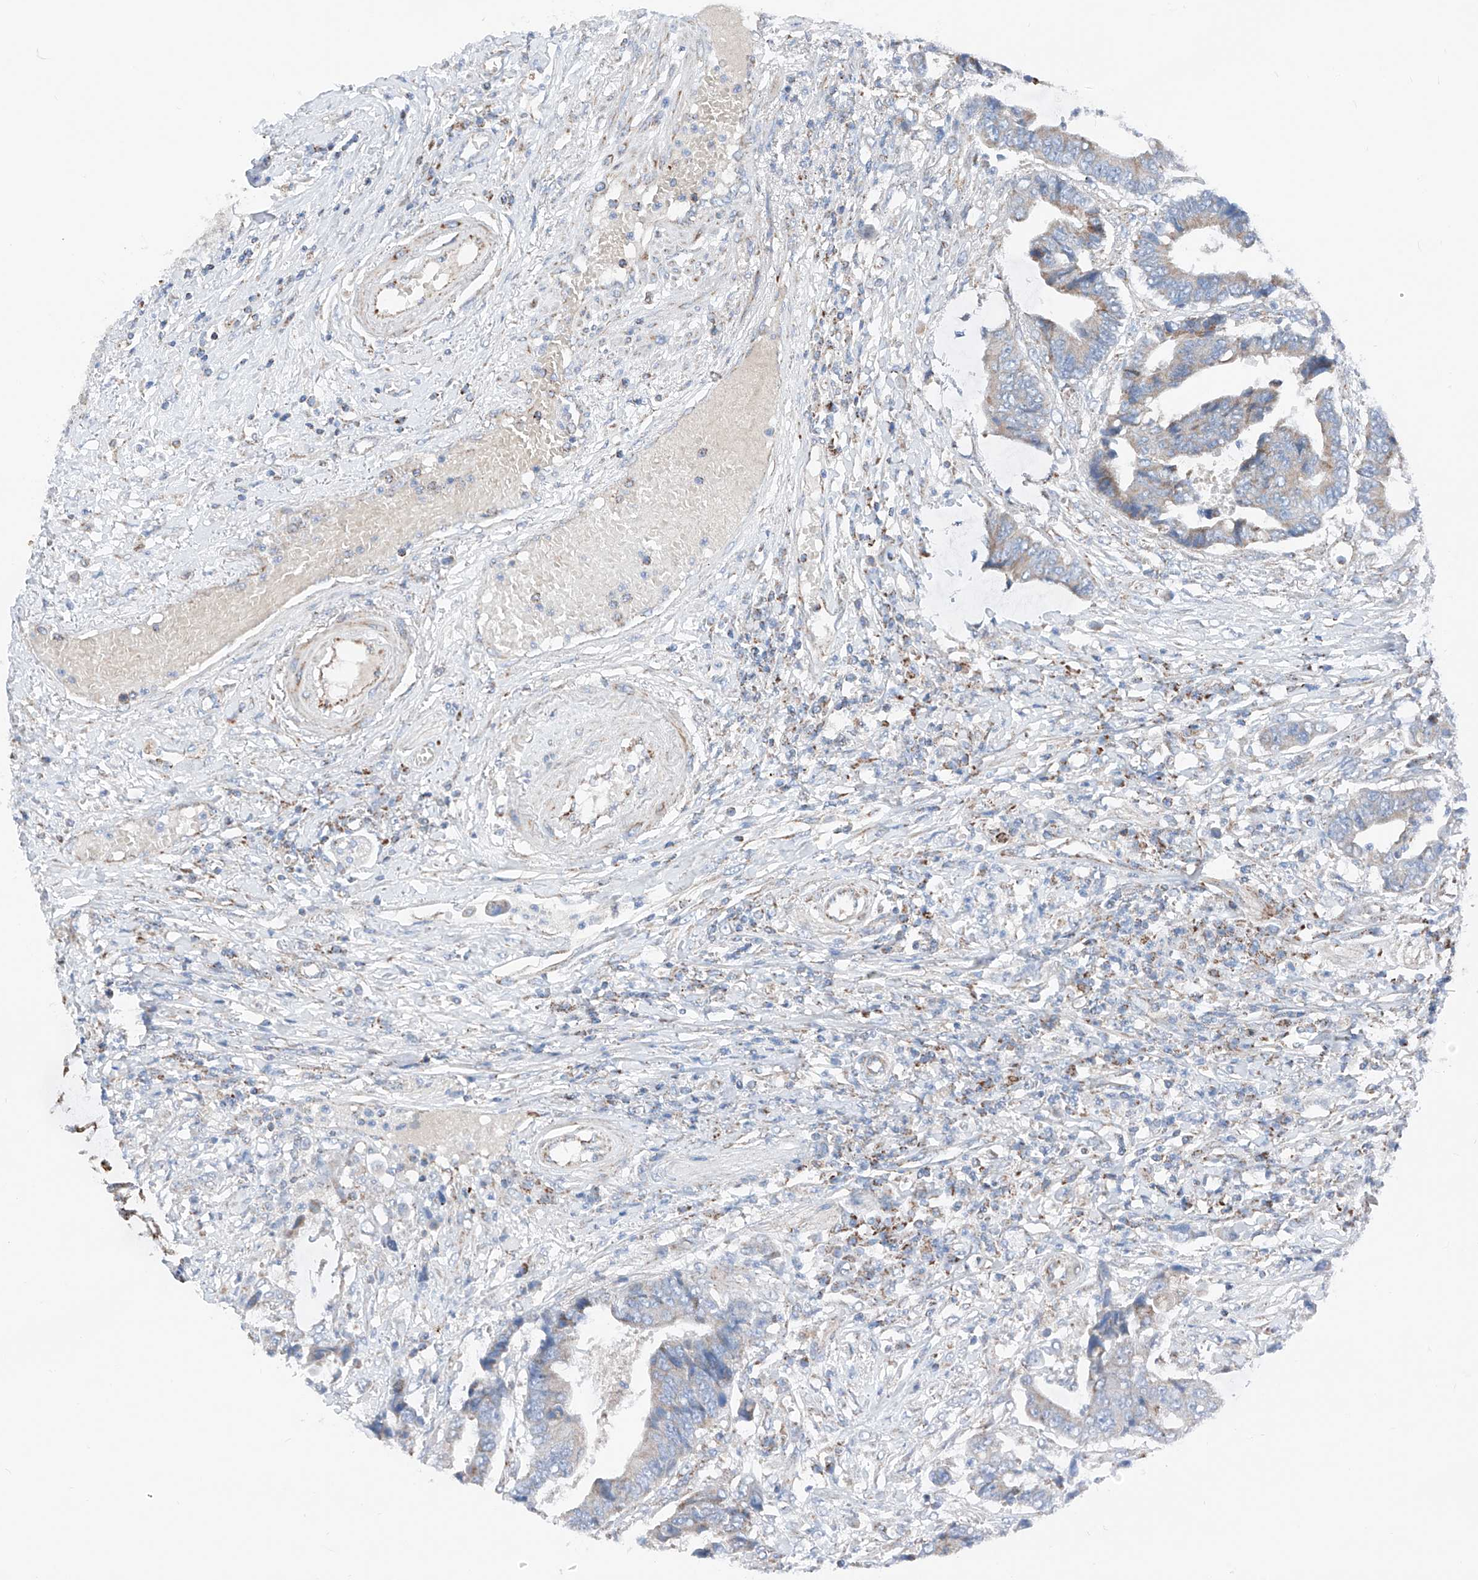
{"staining": {"intensity": "moderate", "quantity": "<25%", "location": "cytoplasmic/membranous"}, "tissue": "colorectal cancer", "cell_type": "Tumor cells", "image_type": "cancer", "snomed": [{"axis": "morphology", "description": "Adenocarcinoma, NOS"}, {"axis": "topography", "description": "Rectum"}], "caption": "A low amount of moderate cytoplasmic/membranous staining is seen in approximately <25% of tumor cells in colorectal adenocarcinoma tissue.", "gene": "MRAP", "patient": {"sex": "male", "age": 84}}